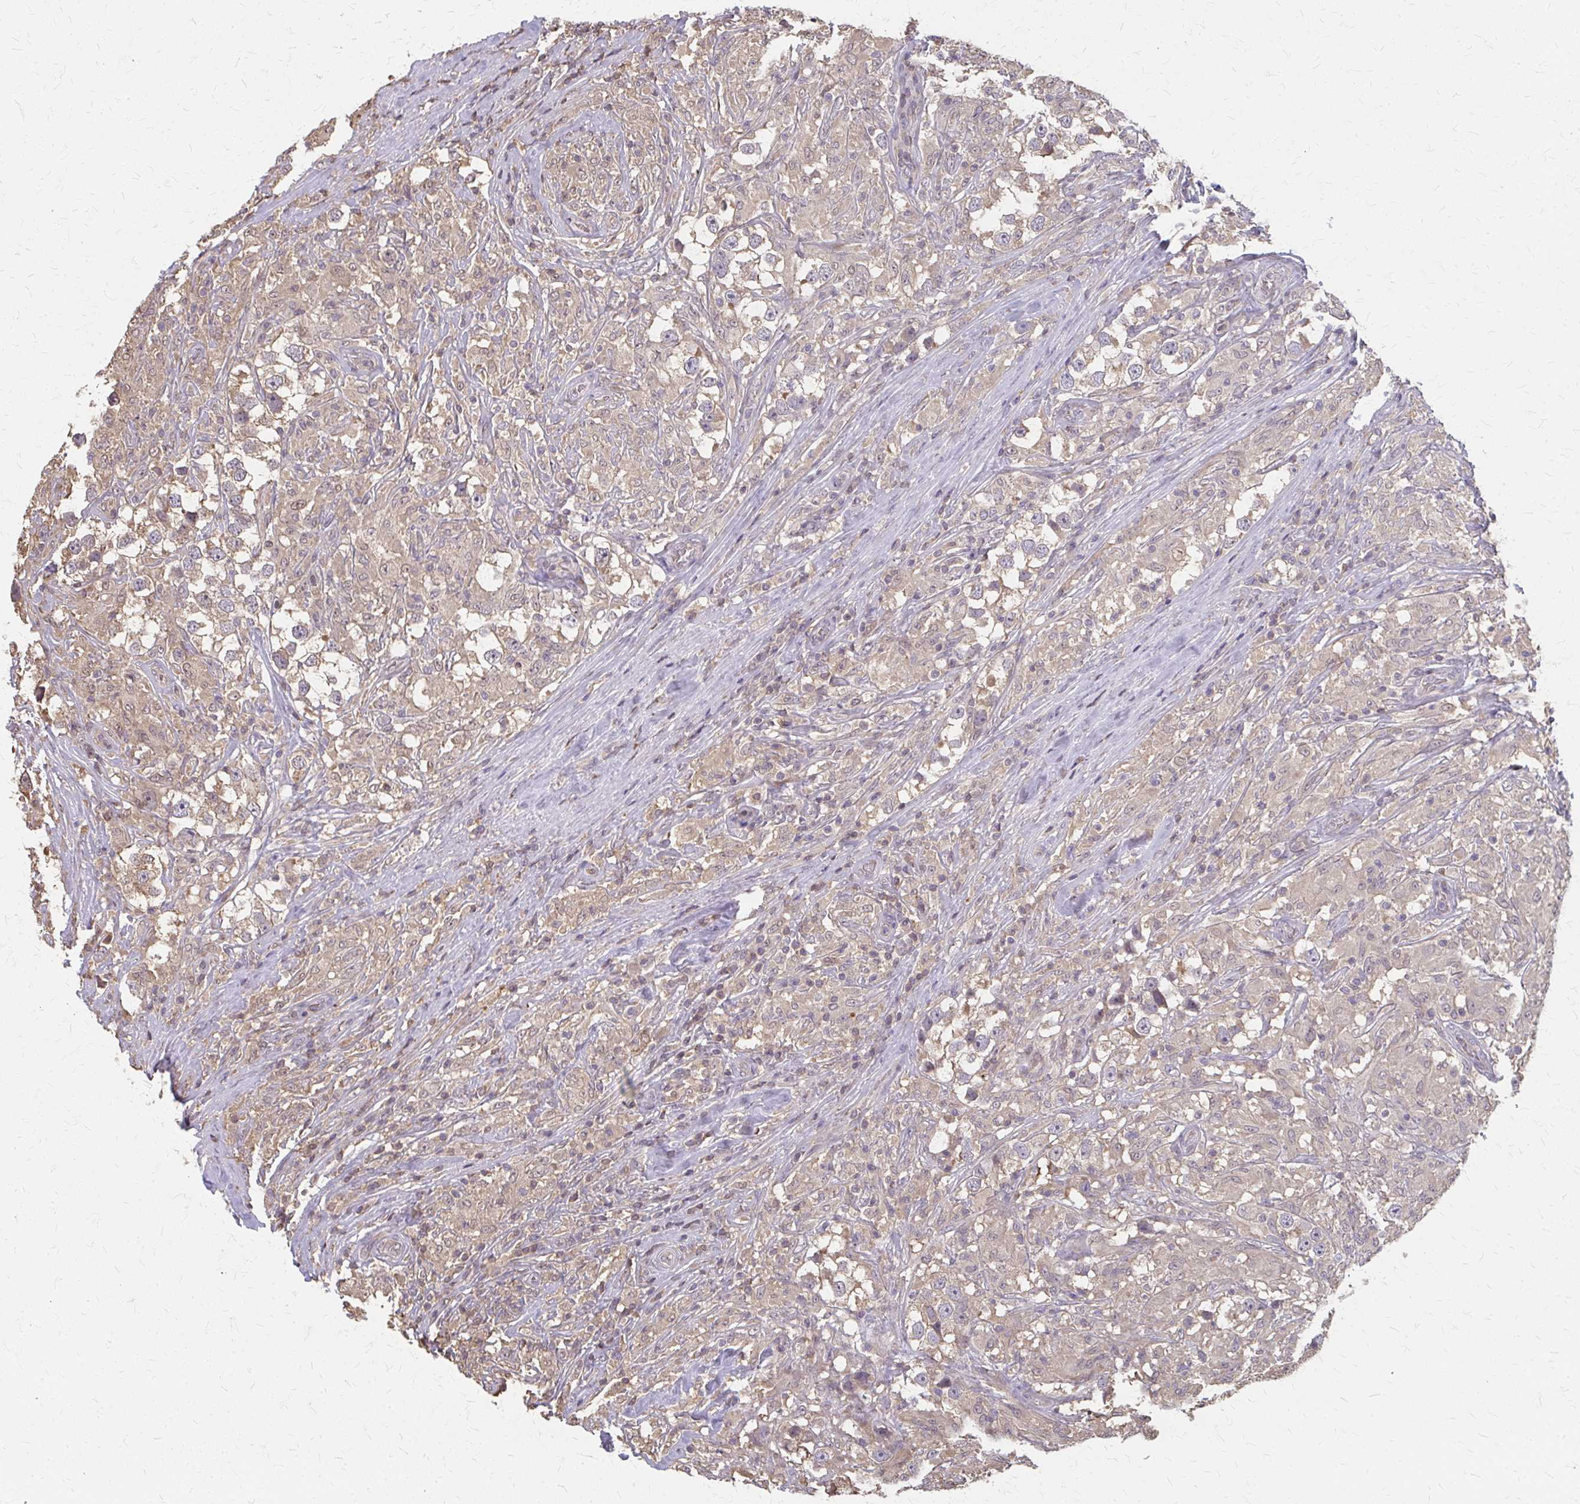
{"staining": {"intensity": "weak", "quantity": "25%-75%", "location": "cytoplasmic/membranous"}, "tissue": "testis cancer", "cell_type": "Tumor cells", "image_type": "cancer", "snomed": [{"axis": "morphology", "description": "Seminoma, NOS"}, {"axis": "topography", "description": "Testis"}], "caption": "Immunohistochemical staining of human testis cancer (seminoma) demonstrates weak cytoplasmic/membranous protein expression in about 25%-75% of tumor cells.", "gene": "RABGAP1L", "patient": {"sex": "male", "age": 46}}